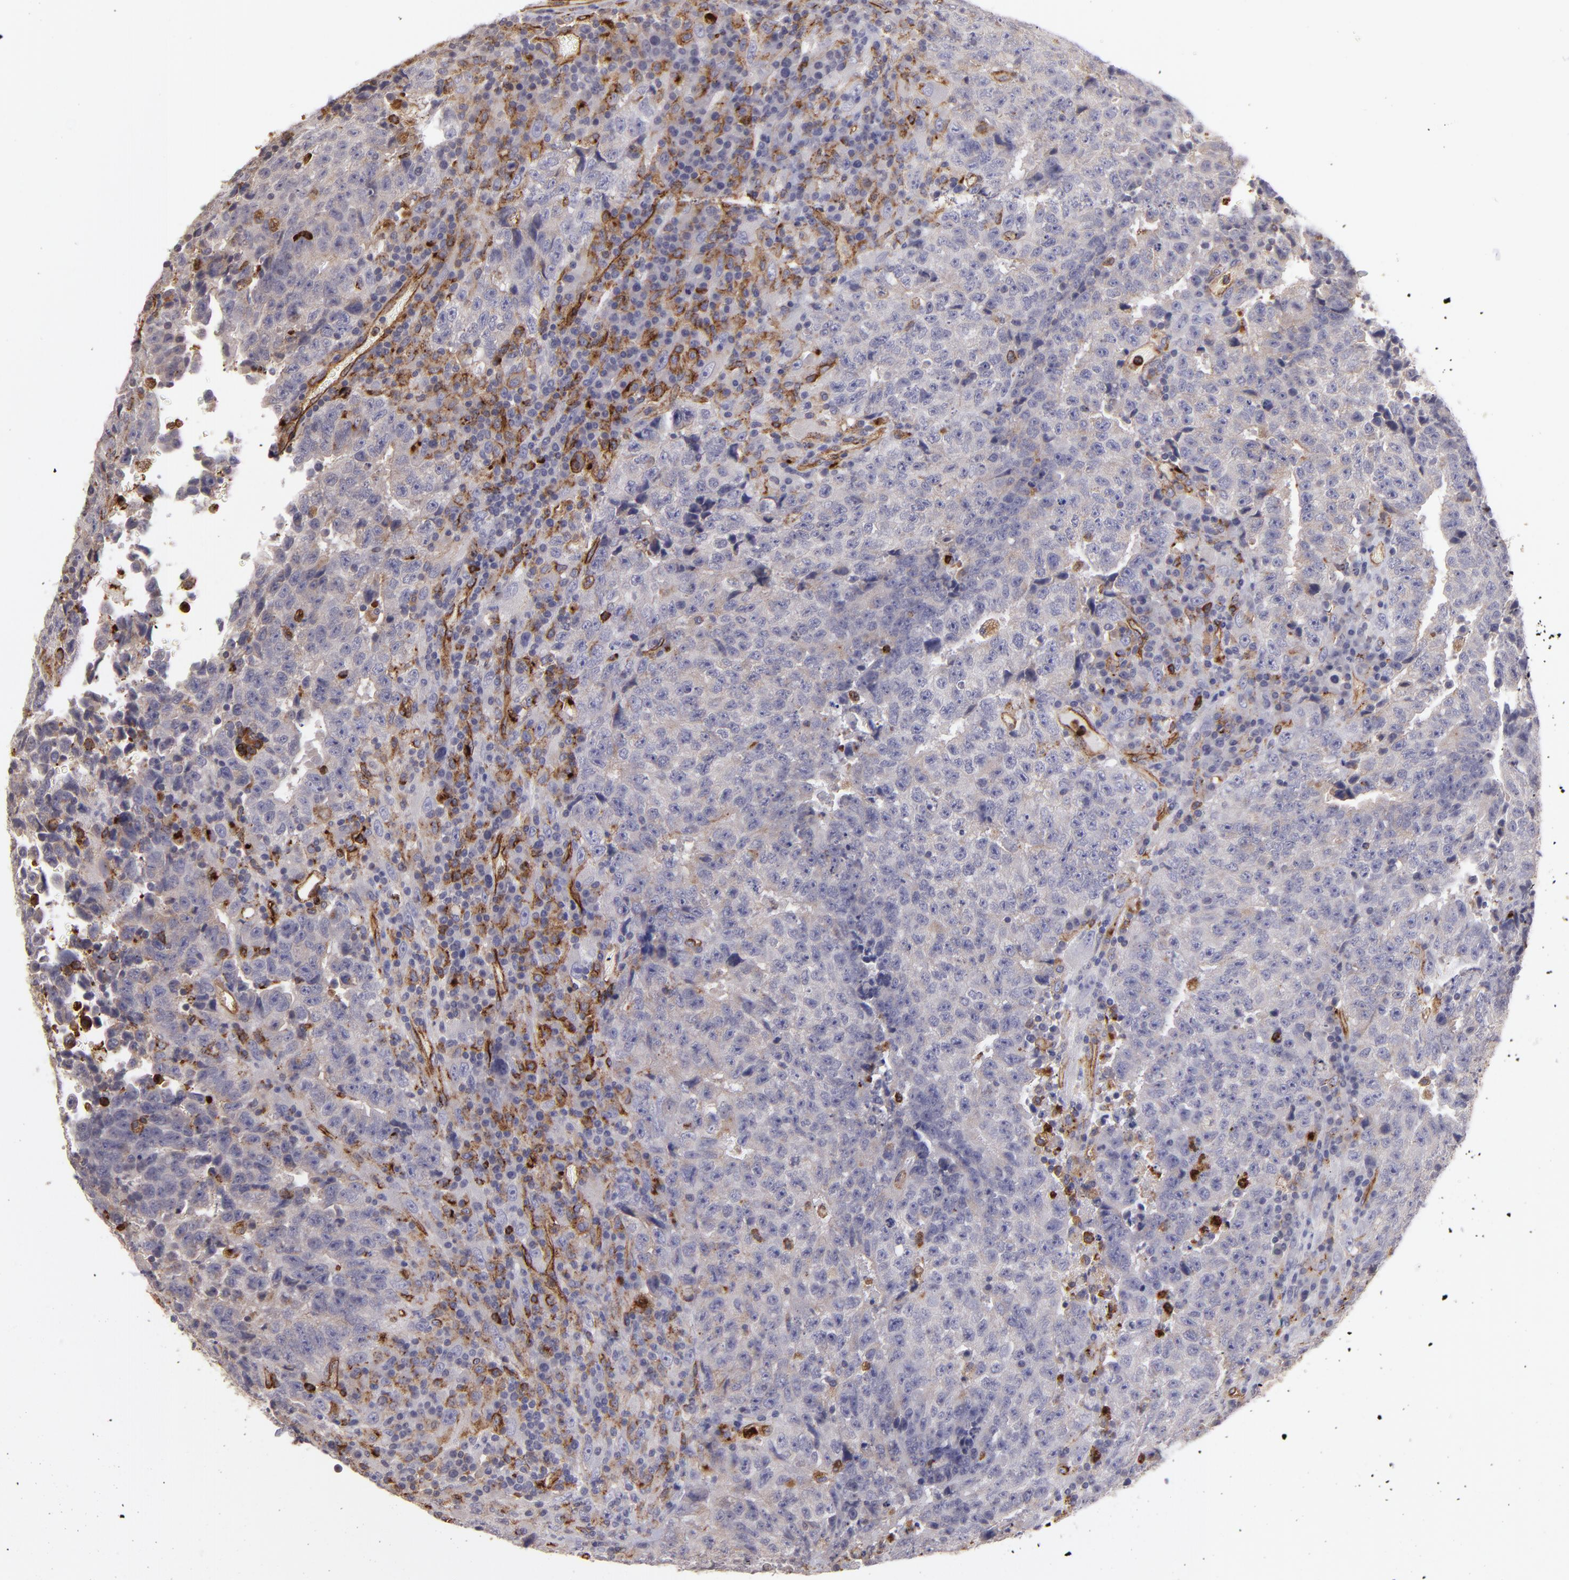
{"staining": {"intensity": "weak", "quantity": "<25%", "location": "cytoplasmic/membranous"}, "tissue": "testis cancer", "cell_type": "Tumor cells", "image_type": "cancer", "snomed": [{"axis": "morphology", "description": "Necrosis, NOS"}, {"axis": "morphology", "description": "Carcinoma, Embryonal, NOS"}, {"axis": "topography", "description": "Testis"}], "caption": "Immunohistochemical staining of human embryonal carcinoma (testis) displays no significant positivity in tumor cells.", "gene": "DYSF", "patient": {"sex": "male", "age": 19}}